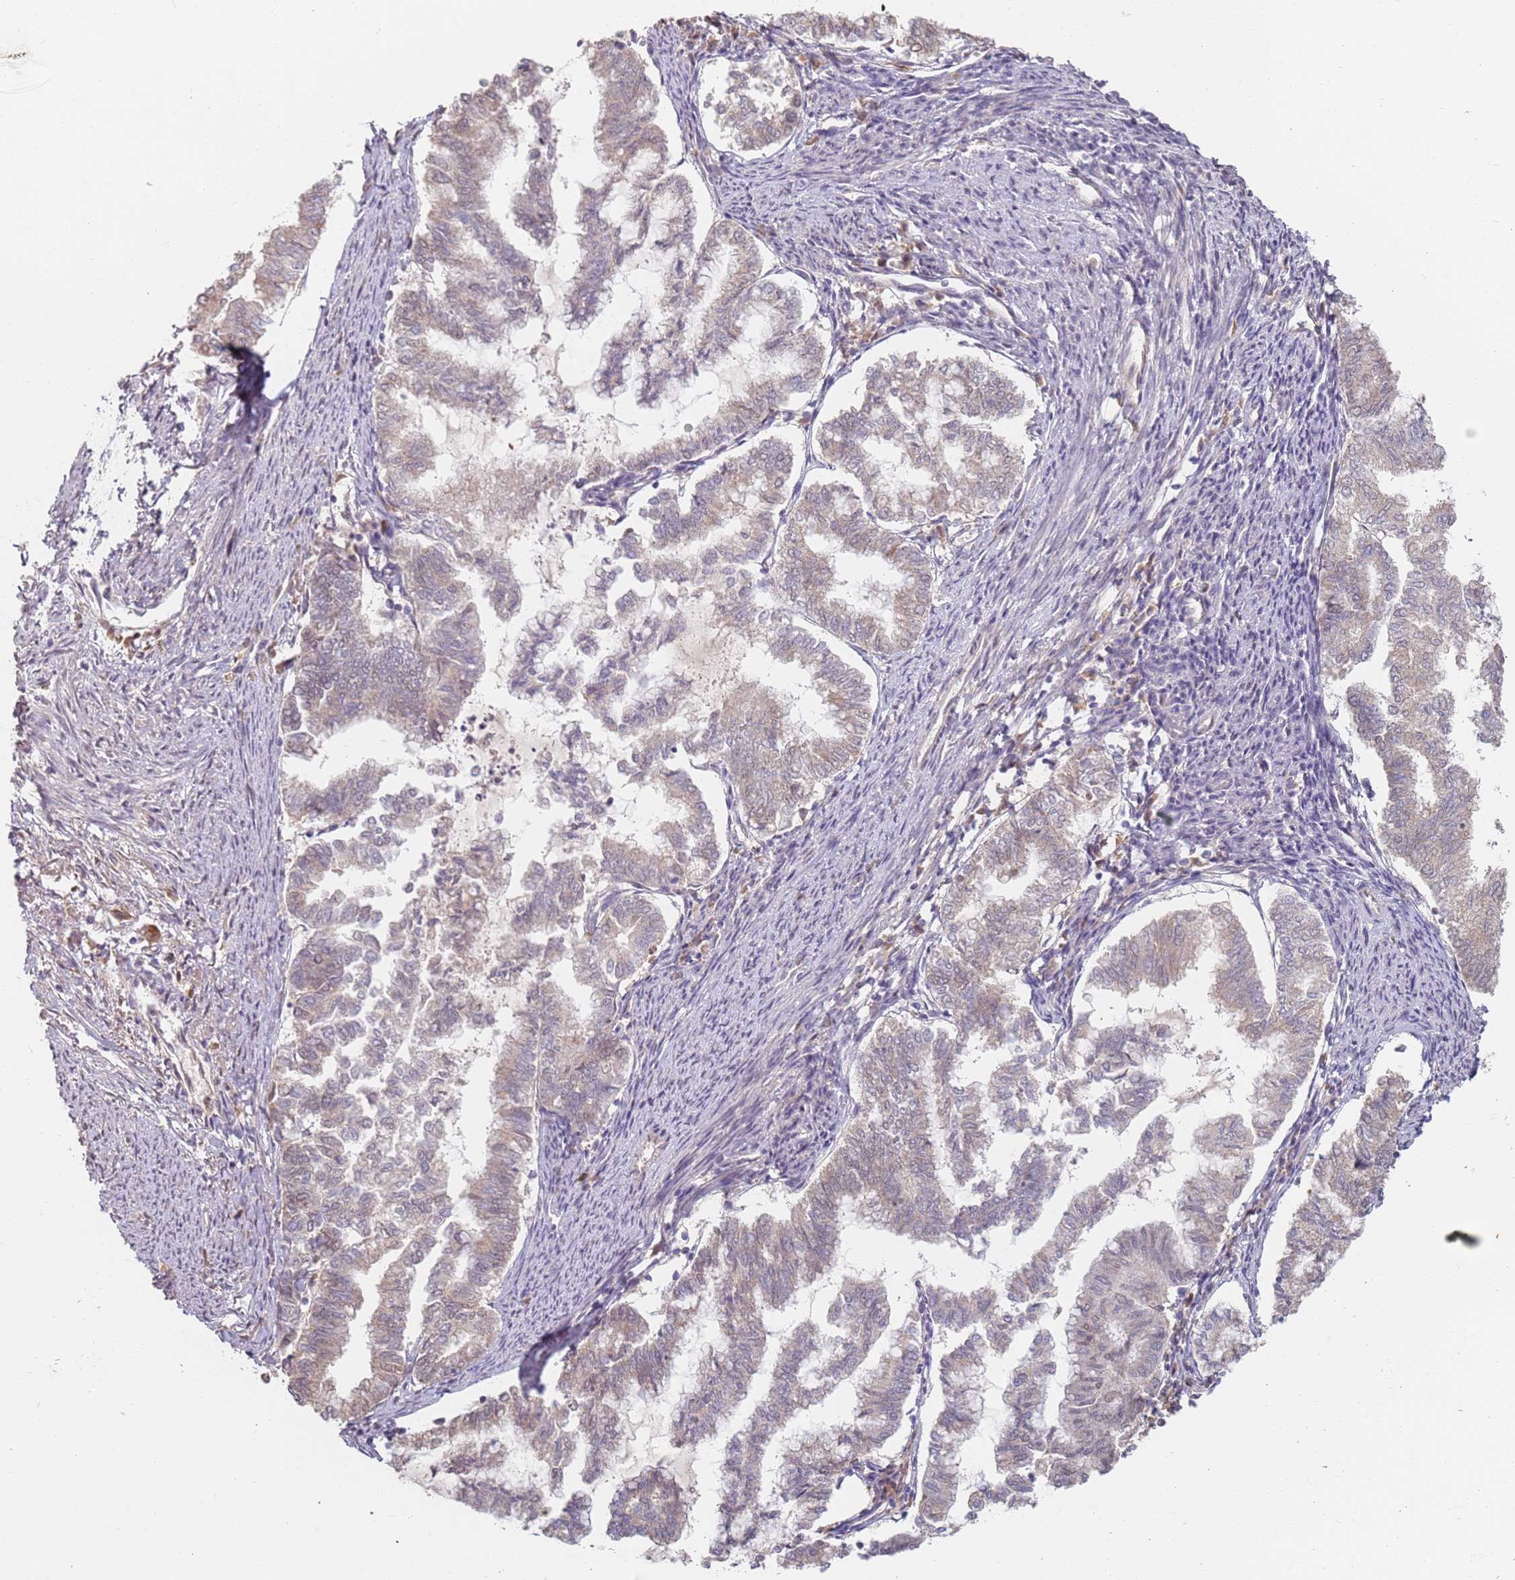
{"staining": {"intensity": "weak", "quantity": "<25%", "location": "nuclear"}, "tissue": "endometrial cancer", "cell_type": "Tumor cells", "image_type": "cancer", "snomed": [{"axis": "morphology", "description": "Adenocarcinoma, NOS"}, {"axis": "topography", "description": "Endometrium"}], "caption": "This is an immunohistochemistry image of endometrial cancer (adenocarcinoma). There is no staining in tumor cells.", "gene": "WDR93", "patient": {"sex": "female", "age": 79}}